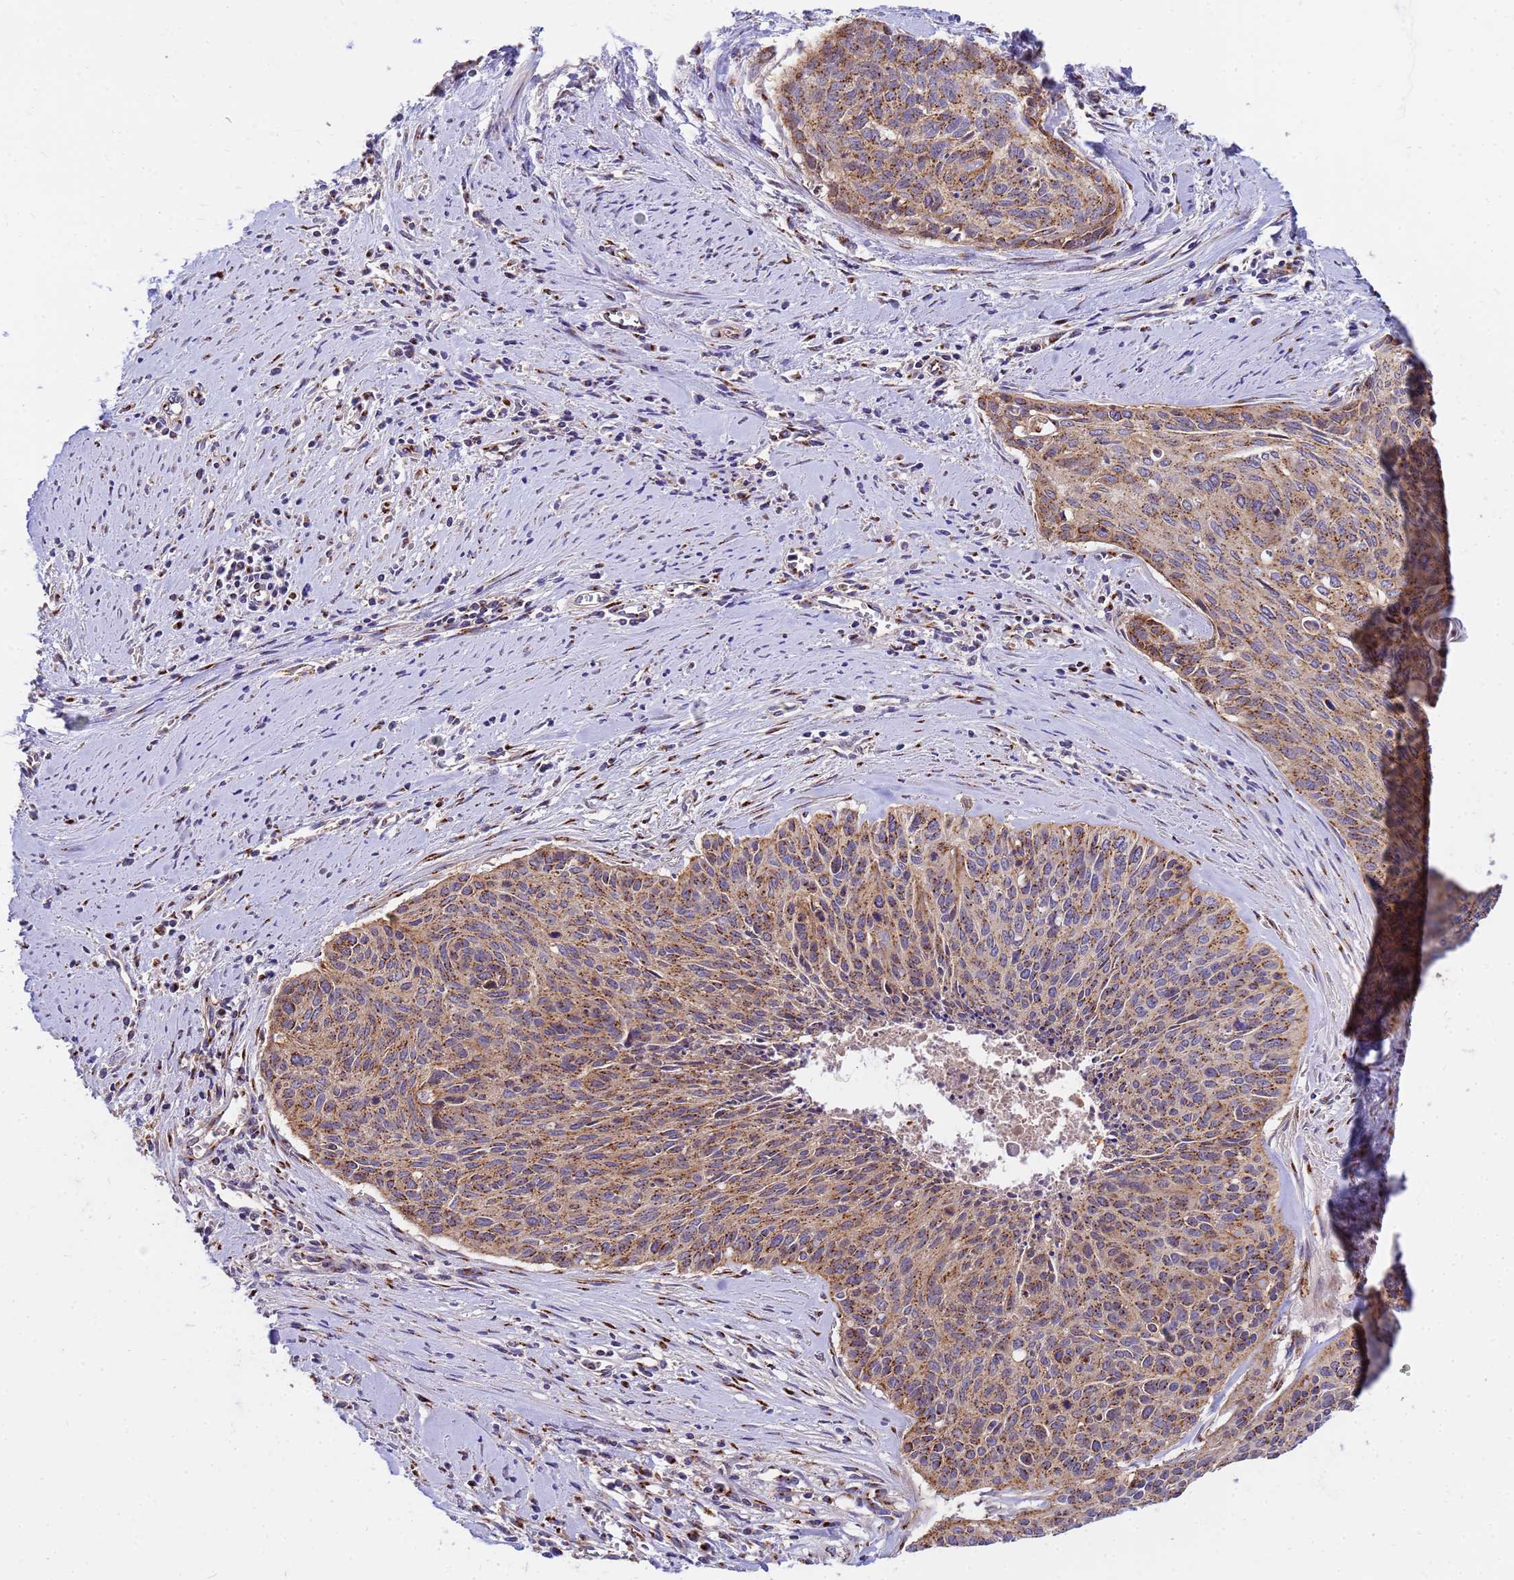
{"staining": {"intensity": "moderate", "quantity": ">75%", "location": "cytoplasmic/membranous"}, "tissue": "cervical cancer", "cell_type": "Tumor cells", "image_type": "cancer", "snomed": [{"axis": "morphology", "description": "Squamous cell carcinoma, NOS"}, {"axis": "topography", "description": "Cervix"}], "caption": "Immunohistochemistry (IHC) photomicrograph of neoplastic tissue: human cervical squamous cell carcinoma stained using immunohistochemistry (IHC) exhibits medium levels of moderate protein expression localized specifically in the cytoplasmic/membranous of tumor cells, appearing as a cytoplasmic/membranous brown color.", "gene": "HPS3", "patient": {"sex": "female", "age": 55}}